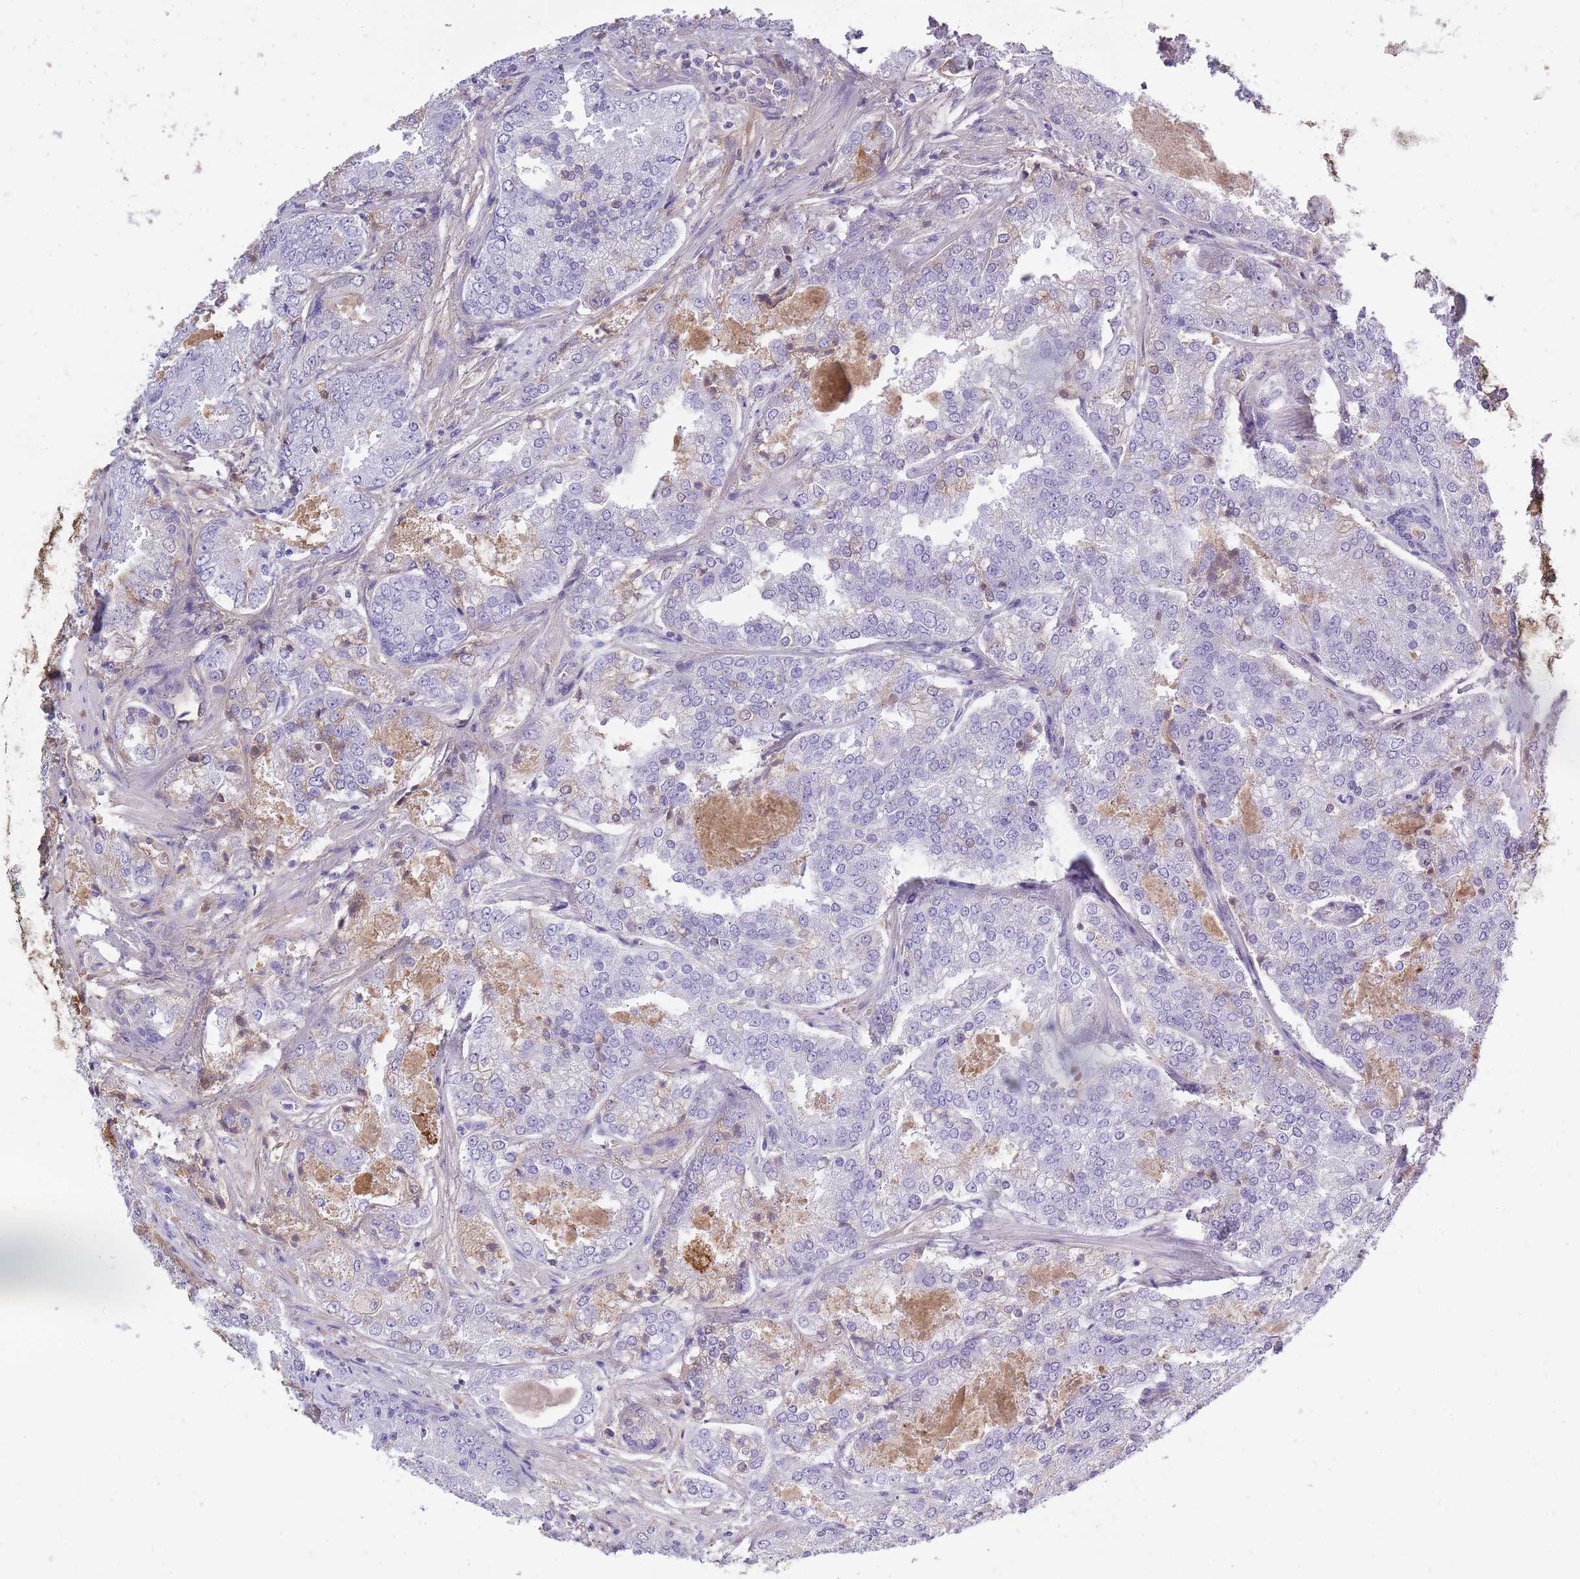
{"staining": {"intensity": "negative", "quantity": "none", "location": "none"}, "tissue": "prostate cancer", "cell_type": "Tumor cells", "image_type": "cancer", "snomed": [{"axis": "morphology", "description": "Adenocarcinoma, High grade"}, {"axis": "topography", "description": "Prostate"}], "caption": "Prostate cancer was stained to show a protein in brown. There is no significant positivity in tumor cells. (Brightfield microscopy of DAB (3,3'-diaminobenzidine) immunohistochemistry at high magnification).", "gene": "IGKV1D-42", "patient": {"sex": "male", "age": 63}}